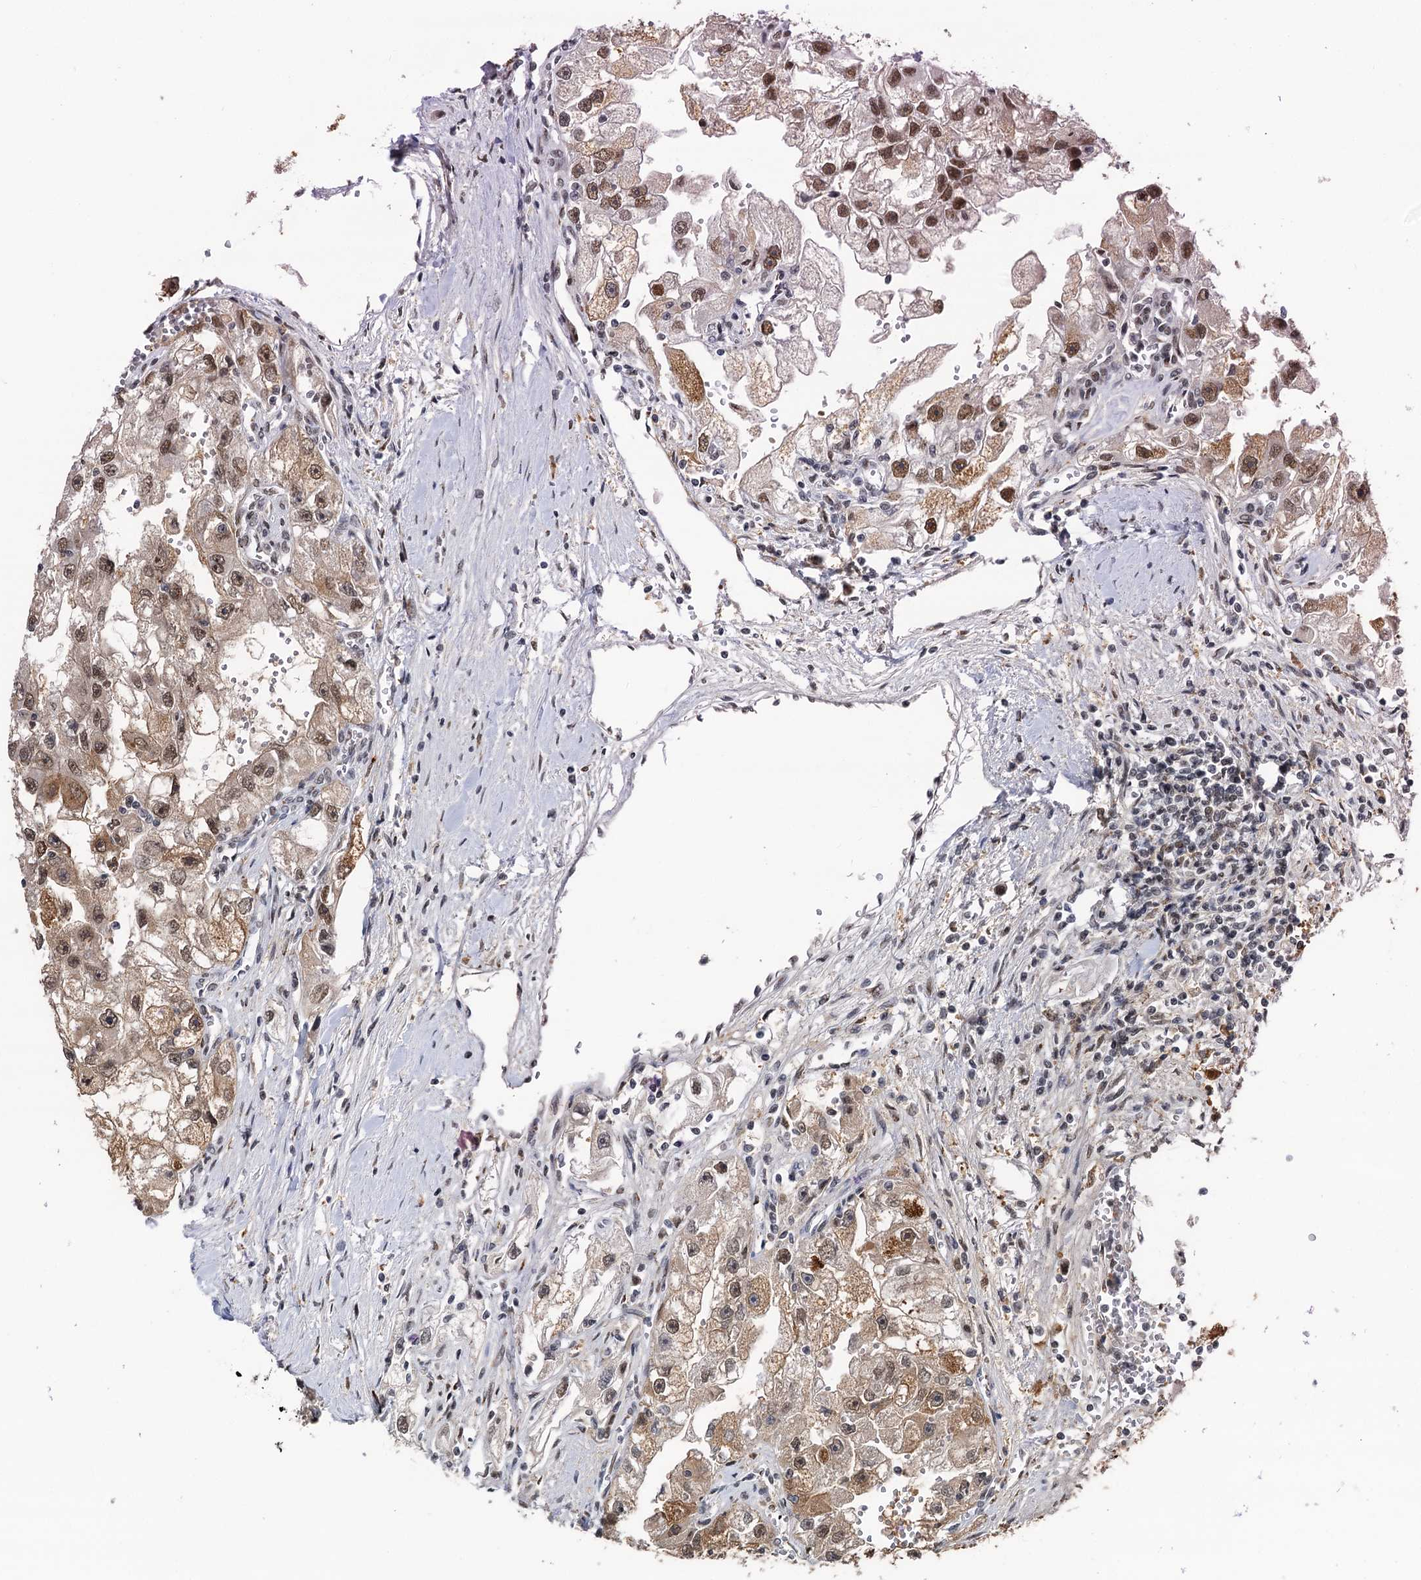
{"staining": {"intensity": "moderate", "quantity": ">75%", "location": "cytoplasmic/membranous,nuclear"}, "tissue": "renal cancer", "cell_type": "Tumor cells", "image_type": "cancer", "snomed": [{"axis": "morphology", "description": "Adenocarcinoma, NOS"}, {"axis": "topography", "description": "Kidney"}], "caption": "Immunohistochemistry histopathology image of neoplastic tissue: renal adenocarcinoma stained using immunohistochemistry (IHC) shows medium levels of moderate protein expression localized specifically in the cytoplasmic/membranous and nuclear of tumor cells, appearing as a cytoplasmic/membranous and nuclear brown color.", "gene": "PPHLN1", "patient": {"sex": "male", "age": 63}}